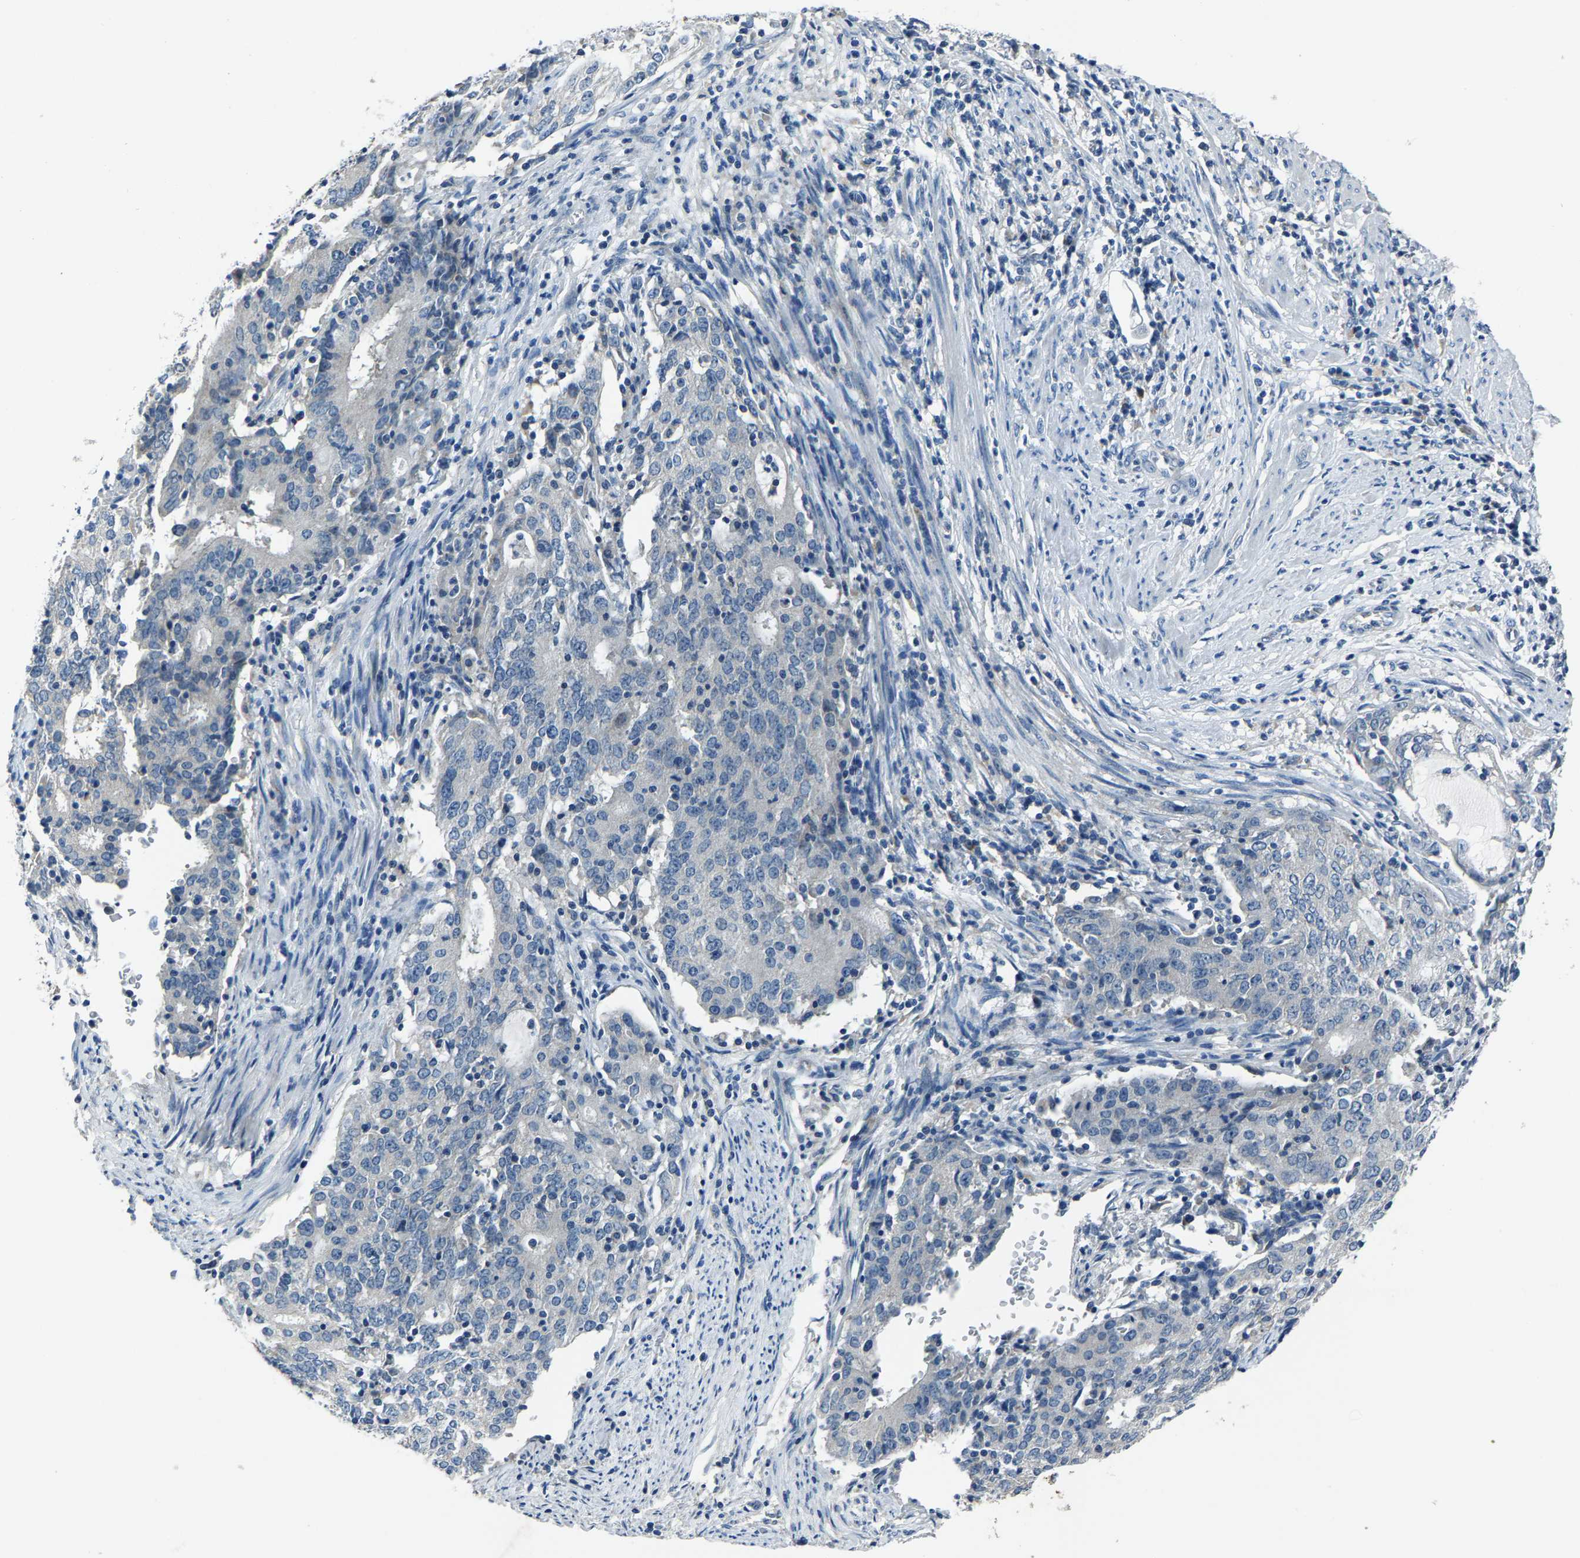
{"staining": {"intensity": "negative", "quantity": "none", "location": "none"}, "tissue": "cervical cancer", "cell_type": "Tumor cells", "image_type": "cancer", "snomed": [{"axis": "morphology", "description": "Adenocarcinoma, NOS"}, {"axis": "topography", "description": "Cervix"}], "caption": "Tumor cells show no significant positivity in cervical cancer (adenocarcinoma).", "gene": "ADAM2", "patient": {"sex": "female", "age": 44}}